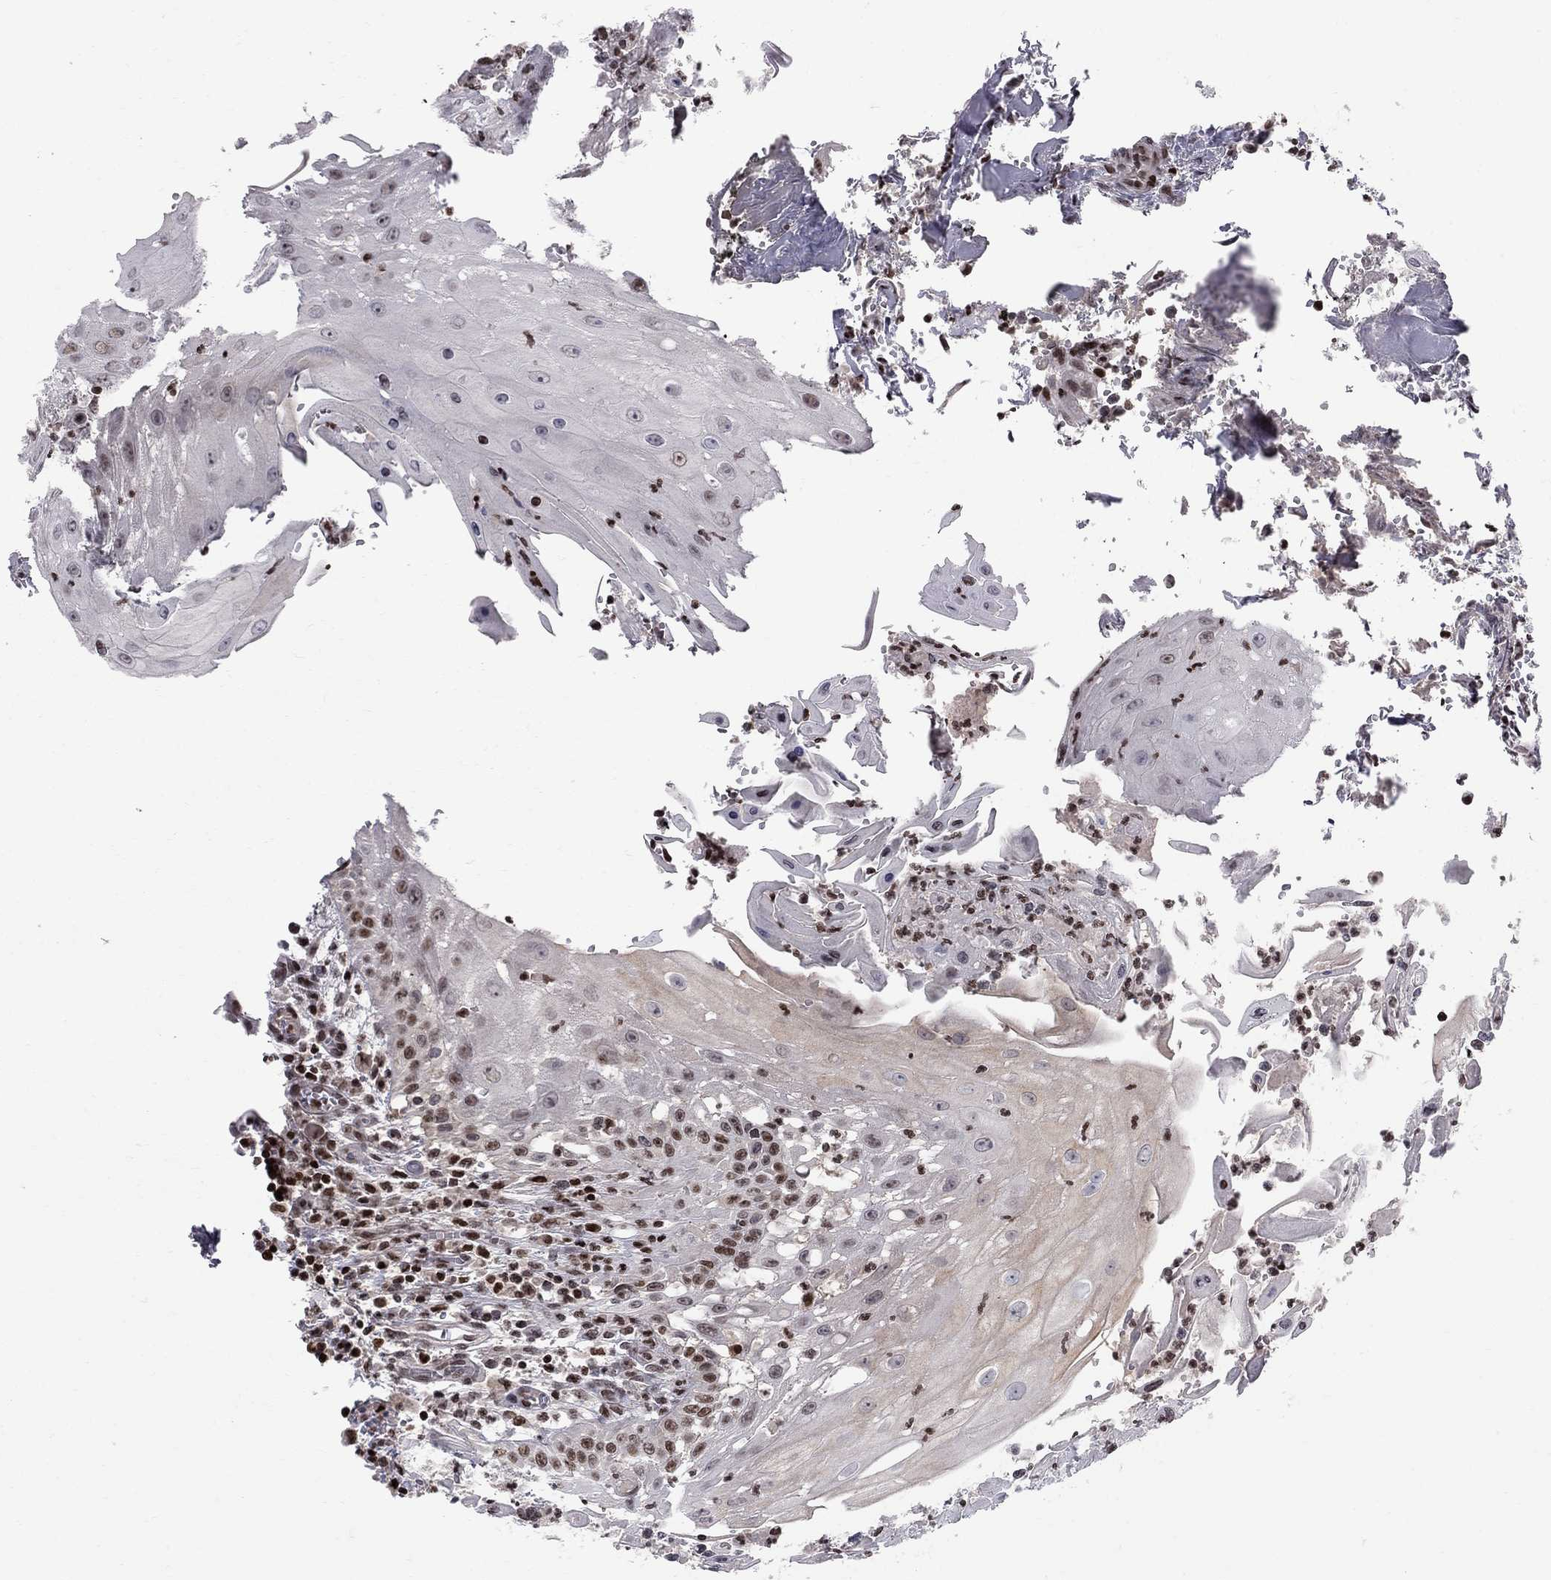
{"staining": {"intensity": "strong", "quantity": "<25%", "location": "nuclear"}, "tissue": "head and neck cancer", "cell_type": "Tumor cells", "image_type": "cancer", "snomed": [{"axis": "morphology", "description": "Squamous cell carcinoma, NOS"}, {"axis": "topography", "description": "Oral tissue"}, {"axis": "topography", "description": "Head-Neck"}], "caption": "Protein expression by immunohistochemistry demonstrates strong nuclear positivity in about <25% of tumor cells in squamous cell carcinoma (head and neck).", "gene": "RNASEH2C", "patient": {"sex": "male", "age": 58}}